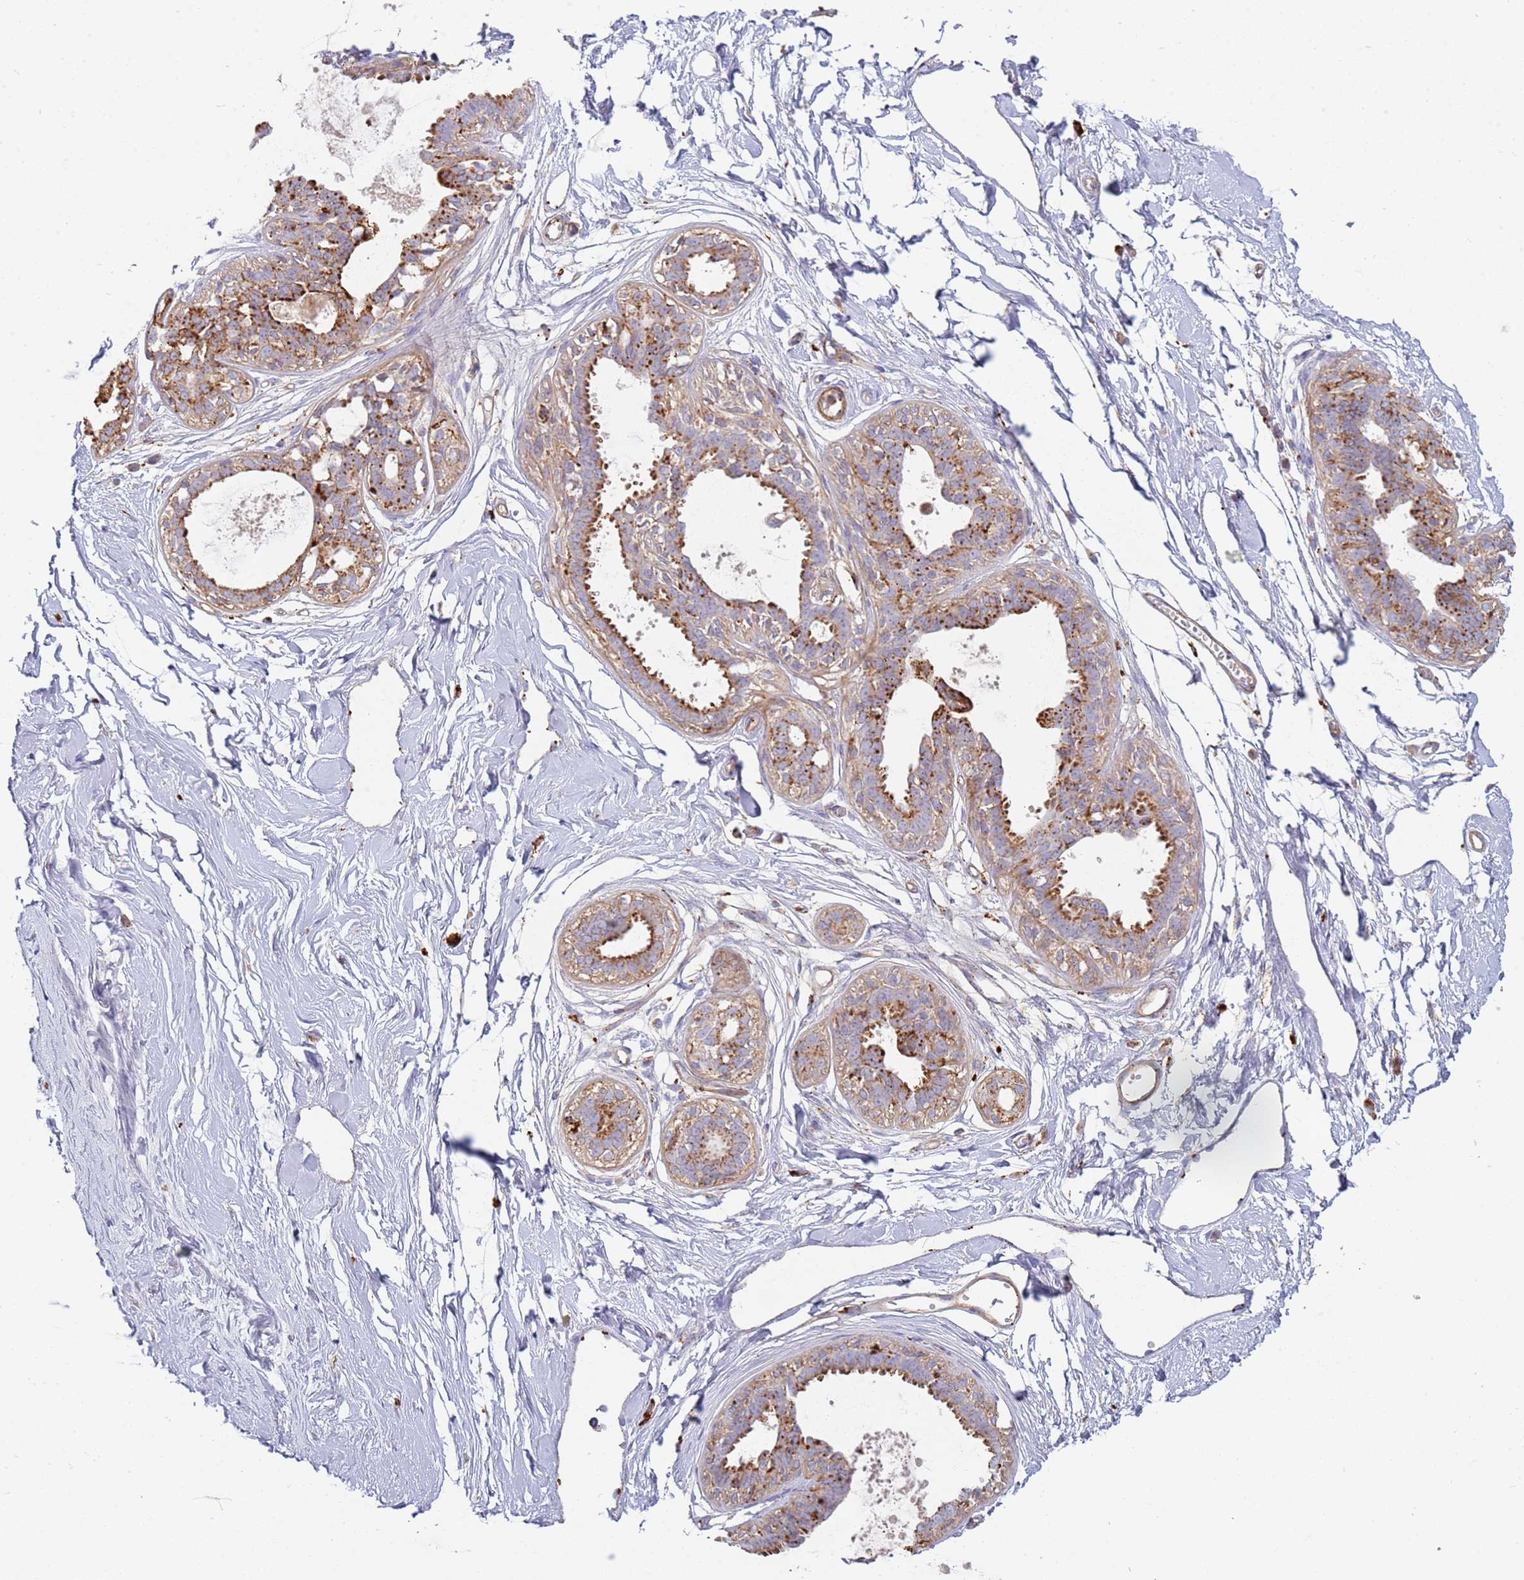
{"staining": {"intensity": "negative", "quantity": "none", "location": "none"}, "tissue": "breast", "cell_type": "Adipocytes", "image_type": "normal", "snomed": [{"axis": "morphology", "description": "Normal tissue, NOS"}, {"axis": "topography", "description": "Breast"}], "caption": "Human breast stained for a protein using IHC displays no expression in adipocytes.", "gene": "TMEM229B", "patient": {"sex": "female", "age": 45}}